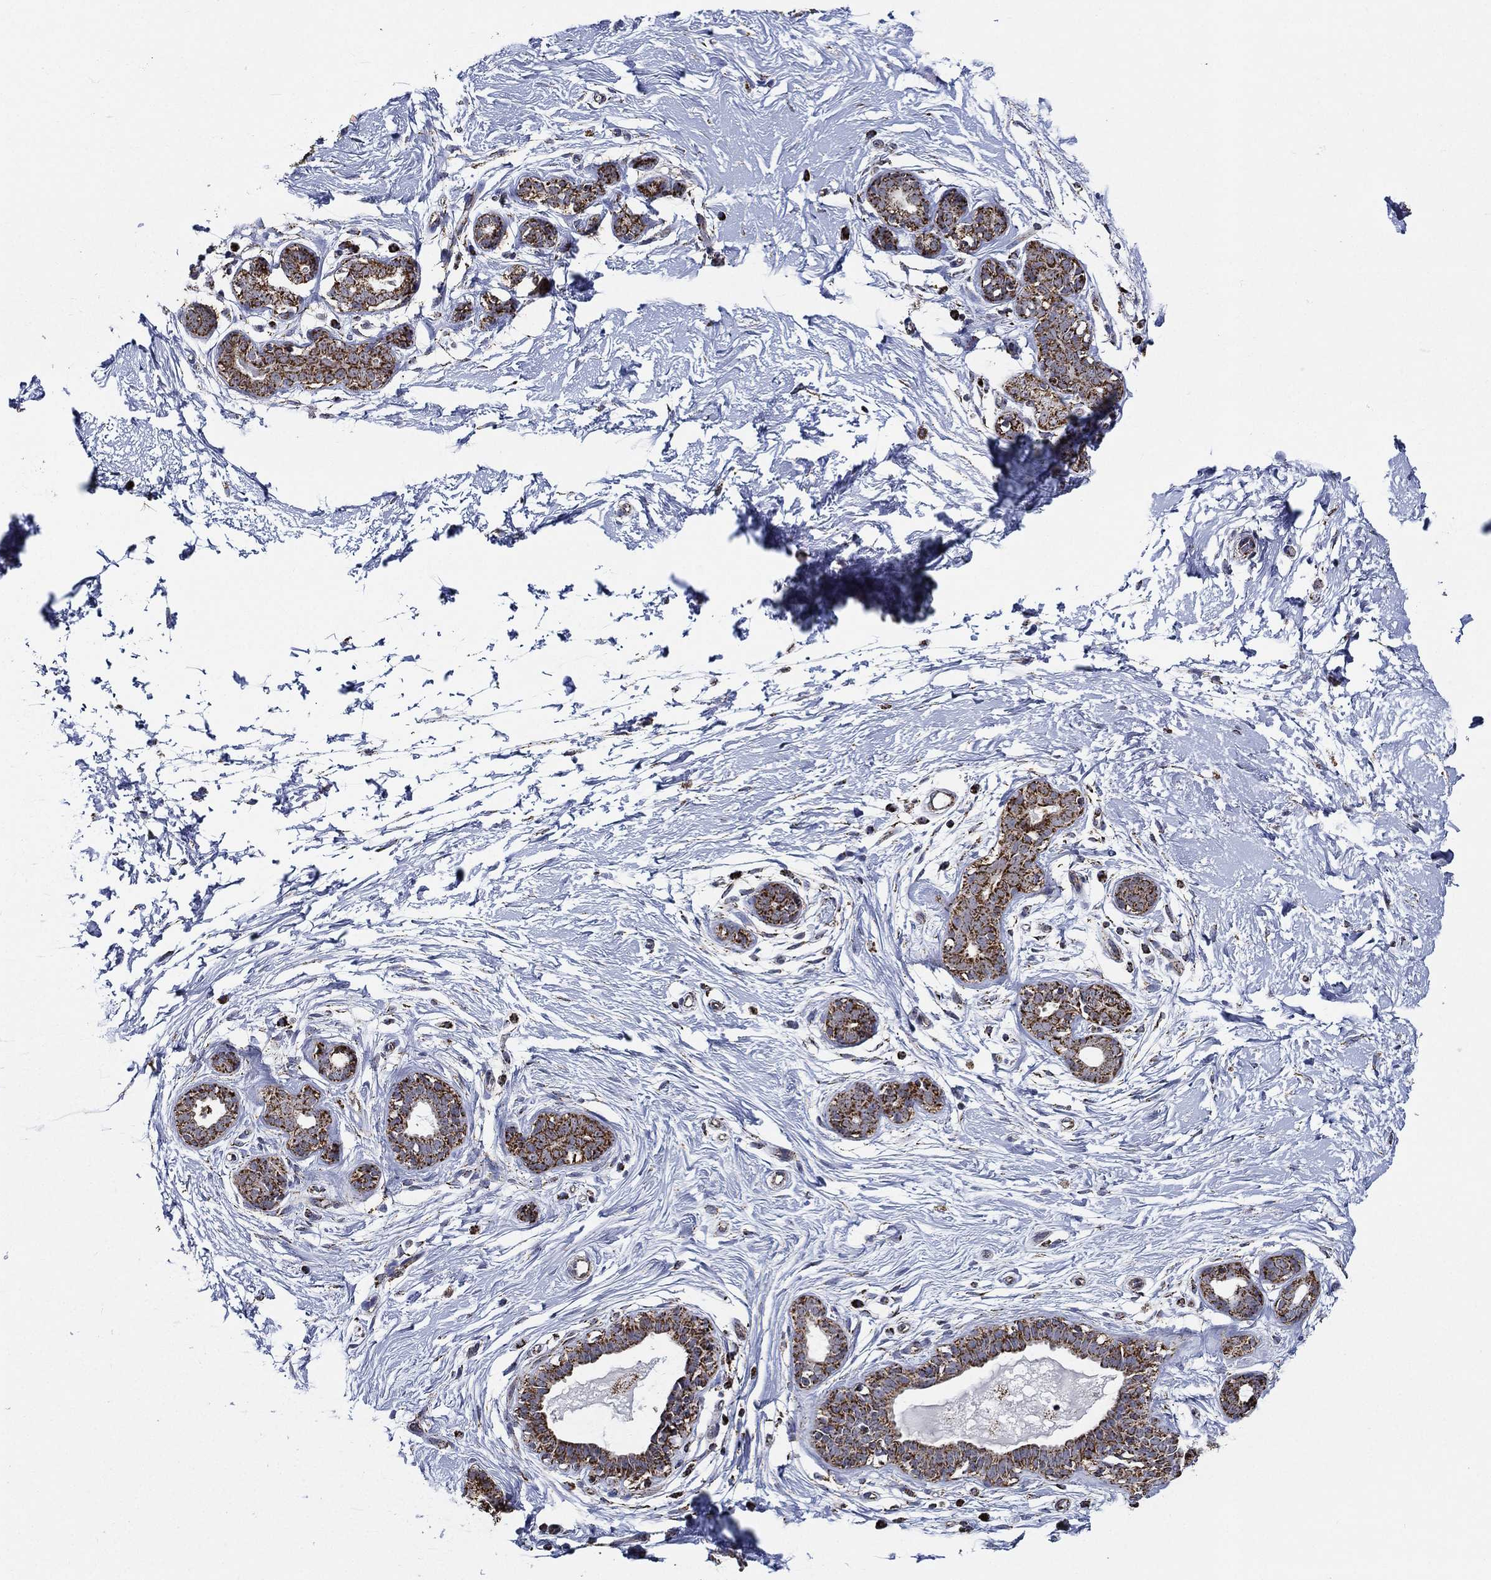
{"staining": {"intensity": "negative", "quantity": "none", "location": "none"}, "tissue": "breast", "cell_type": "Adipocytes", "image_type": "normal", "snomed": [{"axis": "morphology", "description": "Normal tissue, NOS"}, {"axis": "topography", "description": "Breast"}], "caption": "Histopathology image shows no significant protein staining in adipocytes of normal breast.", "gene": "NDUFAB1", "patient": {"sex": "female", "age": 37}}